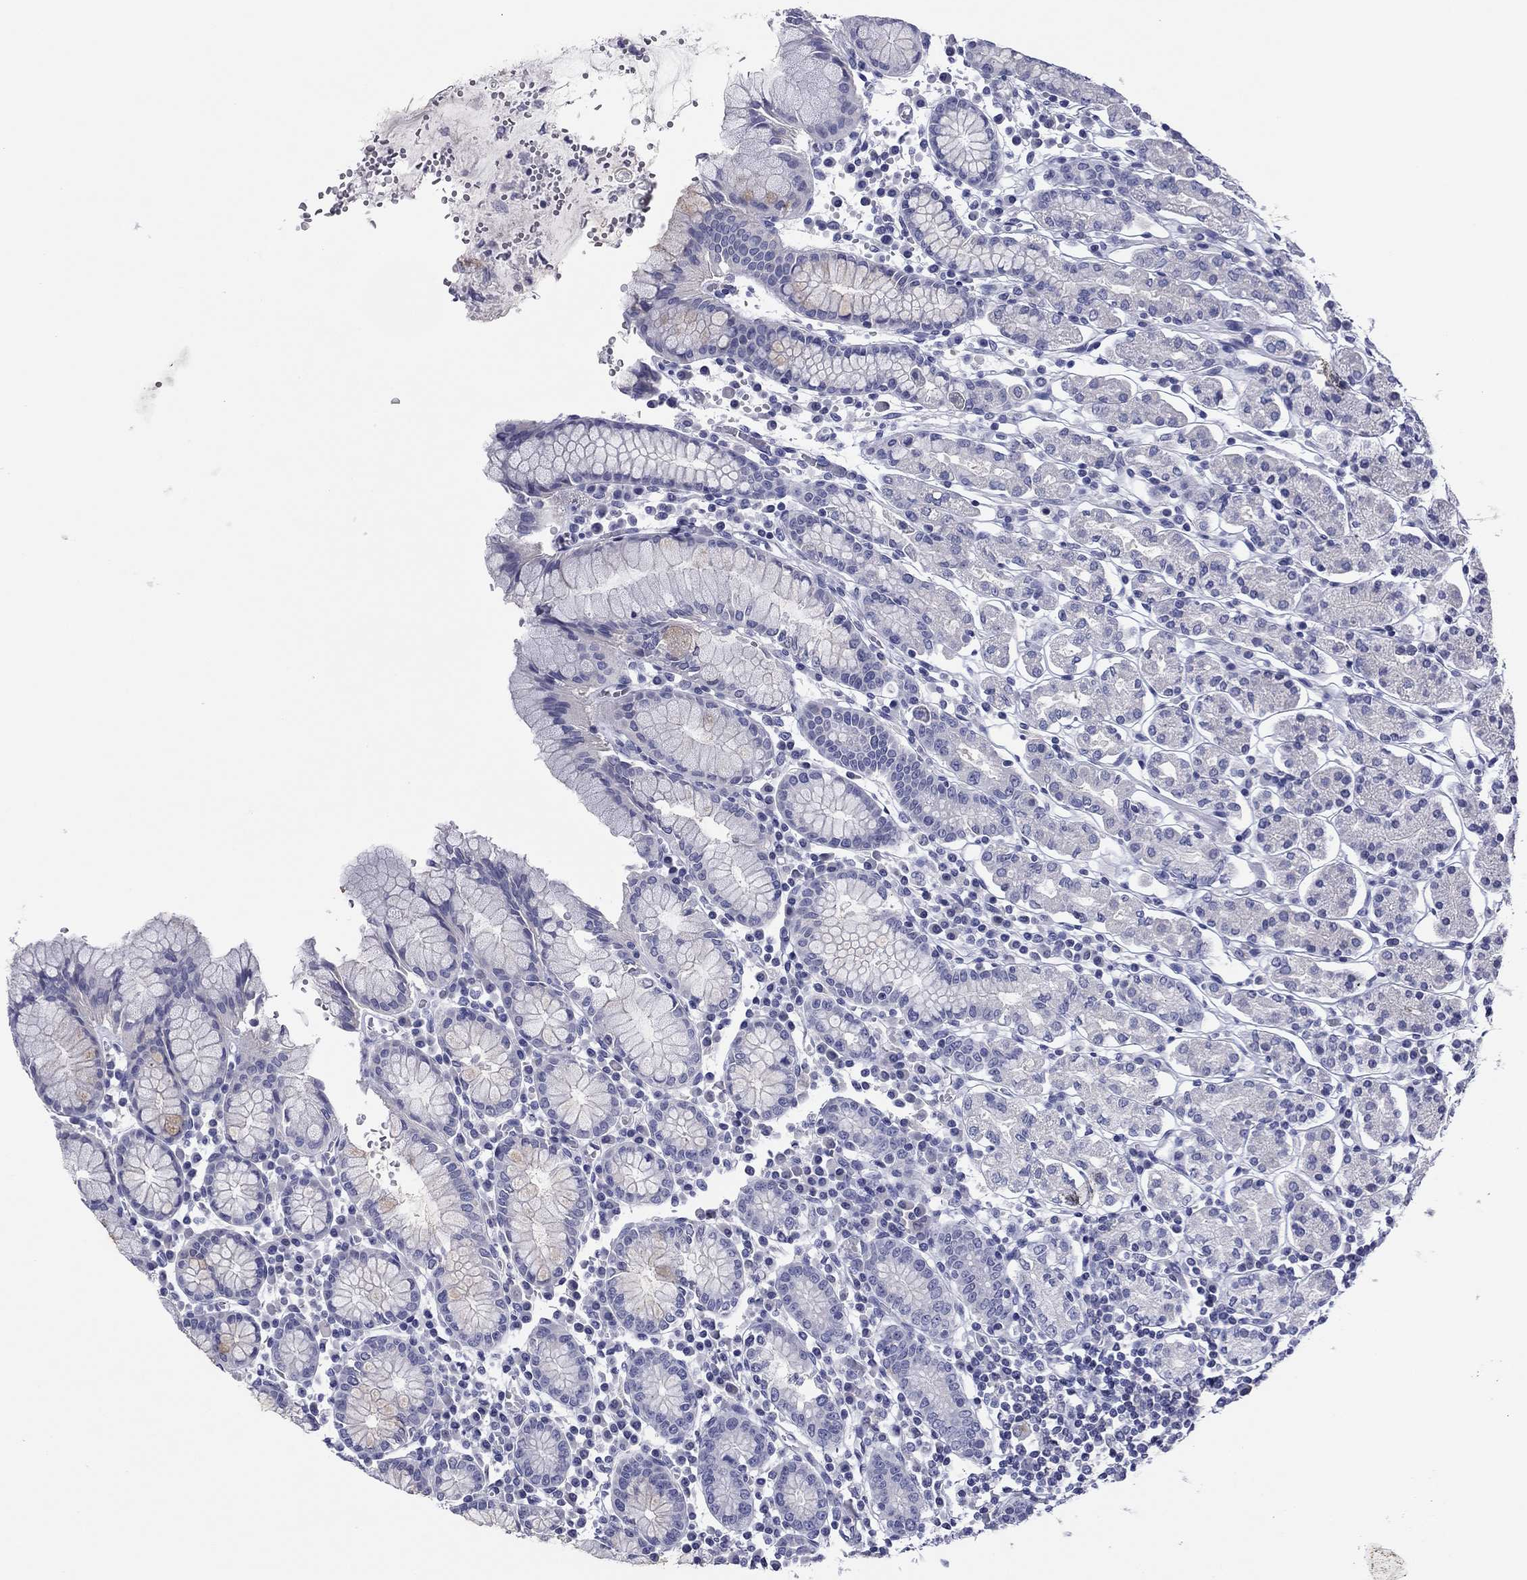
{"staining": {"intensity": "negative", "quantity": "none", "location": "none"}, "tissue": "stomach", "cell_type": "Glandular cells", "image_type": "normal", "snomed": [{"axis": "morphology", "description": "Normal tissue, NOS"}, {"axis": "topography", "description": "Stomach, upper"}, {"axis": "topography", "description": "Stomach"}], "caption": "Stomach stained for a protein using IHC exhibits no expression glandular cells.", "gene": "ABCC2", "patient": {"sex": "male", "age": 62}}